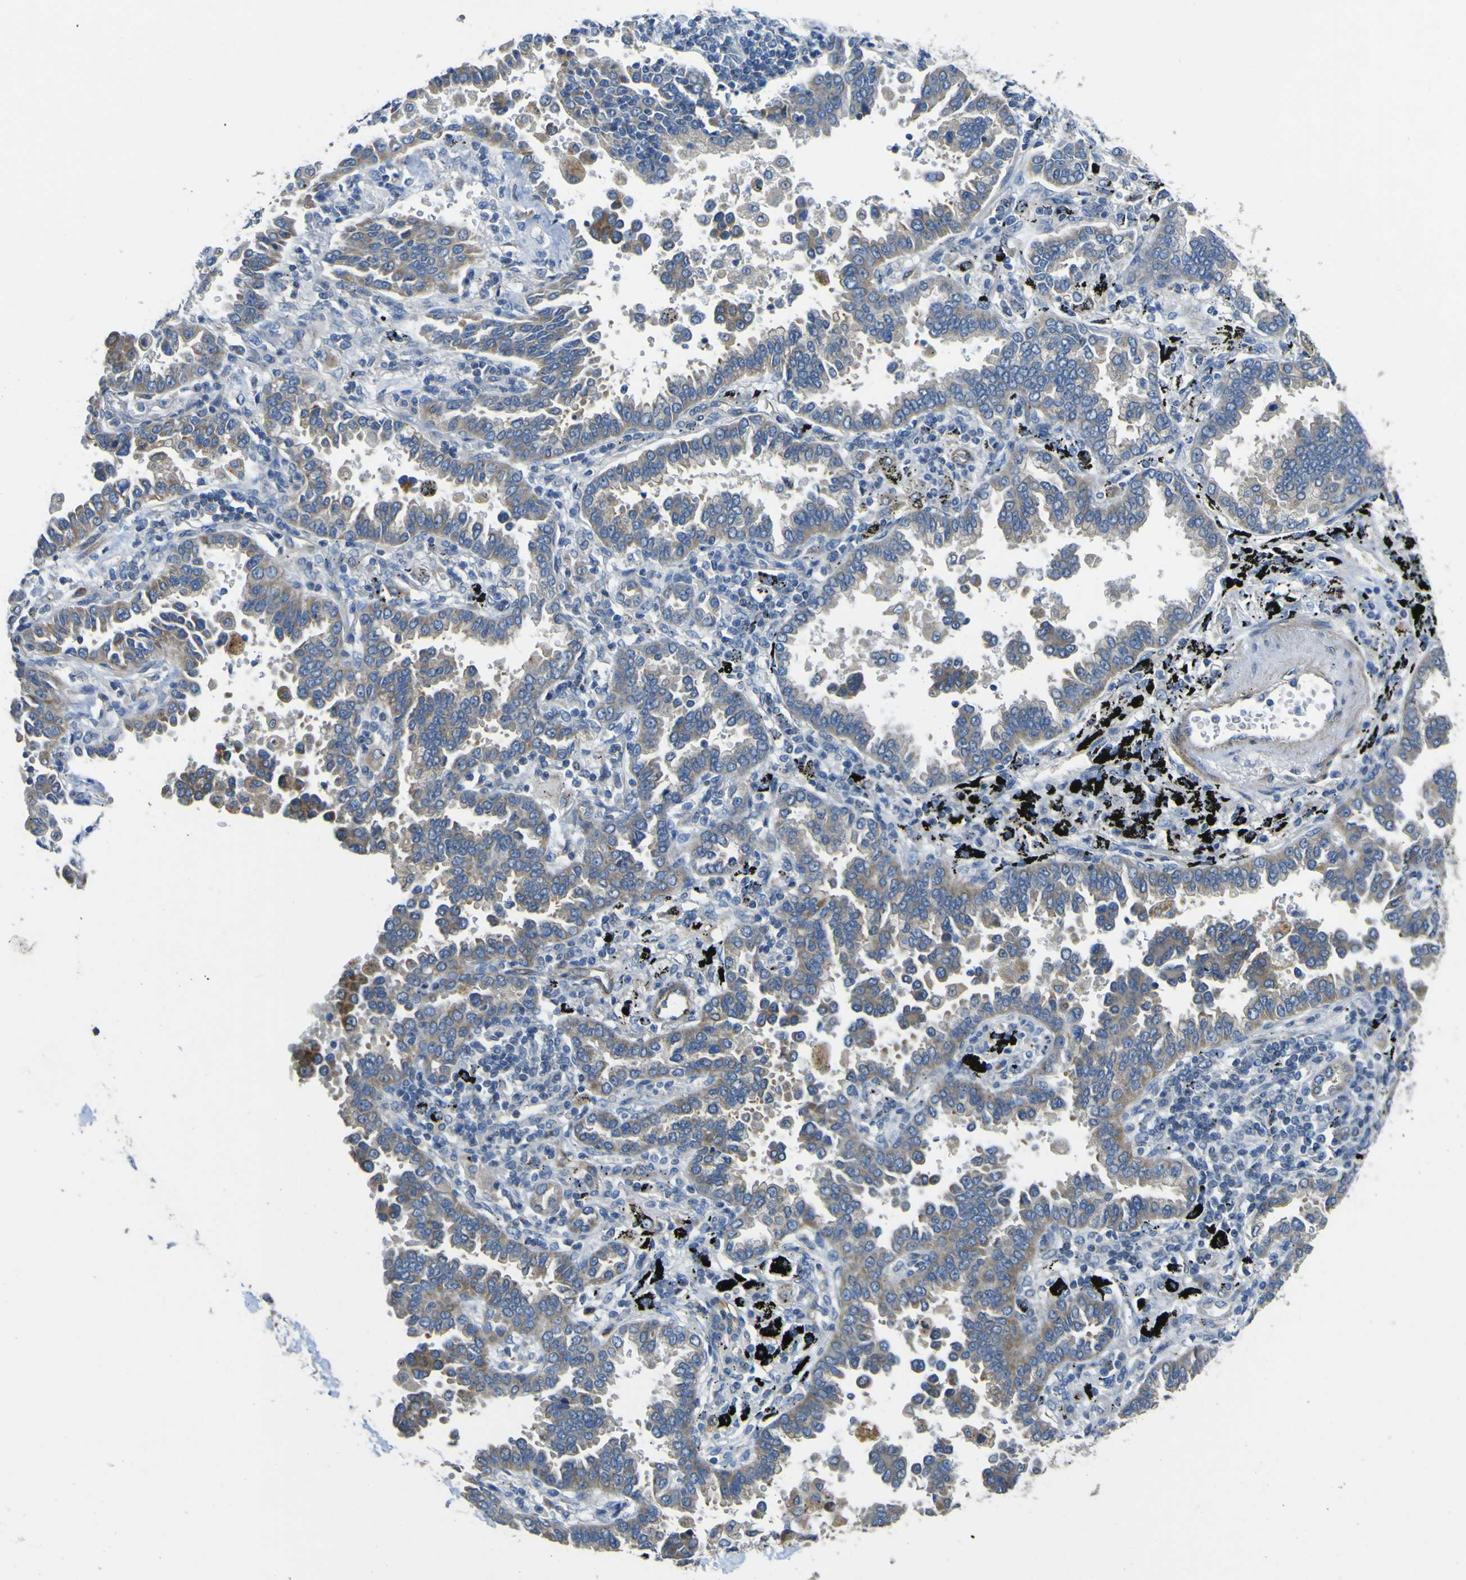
{"staining": {"intensity": "weak", "quantity": "25%-75%", "location": "cytoplasmic/membranous"}, "tissue": "lung cancer", "cell_type": "Tumor cells", "image_type": "cancer", "snomed": [{"axis": "morphology", "description": "Normal tissue, NOS"}, {"axis": "morphology", "description": "Adenocarcinoma, NOS"}, {"axis": "topography", "description": "Lung"}], "caption": "The photomicrograph shows a brown stain indicating the presence of a protein in the cytoplasmic/membranous of tumor cells in lung cancer. The staining is performed using DAB brown chromogen to label protein expression. The nuclei are counter-stained blue using hematoxylin.", "gene": "ALDH18A1", "patient": {"sex": "male", "age": 59}}